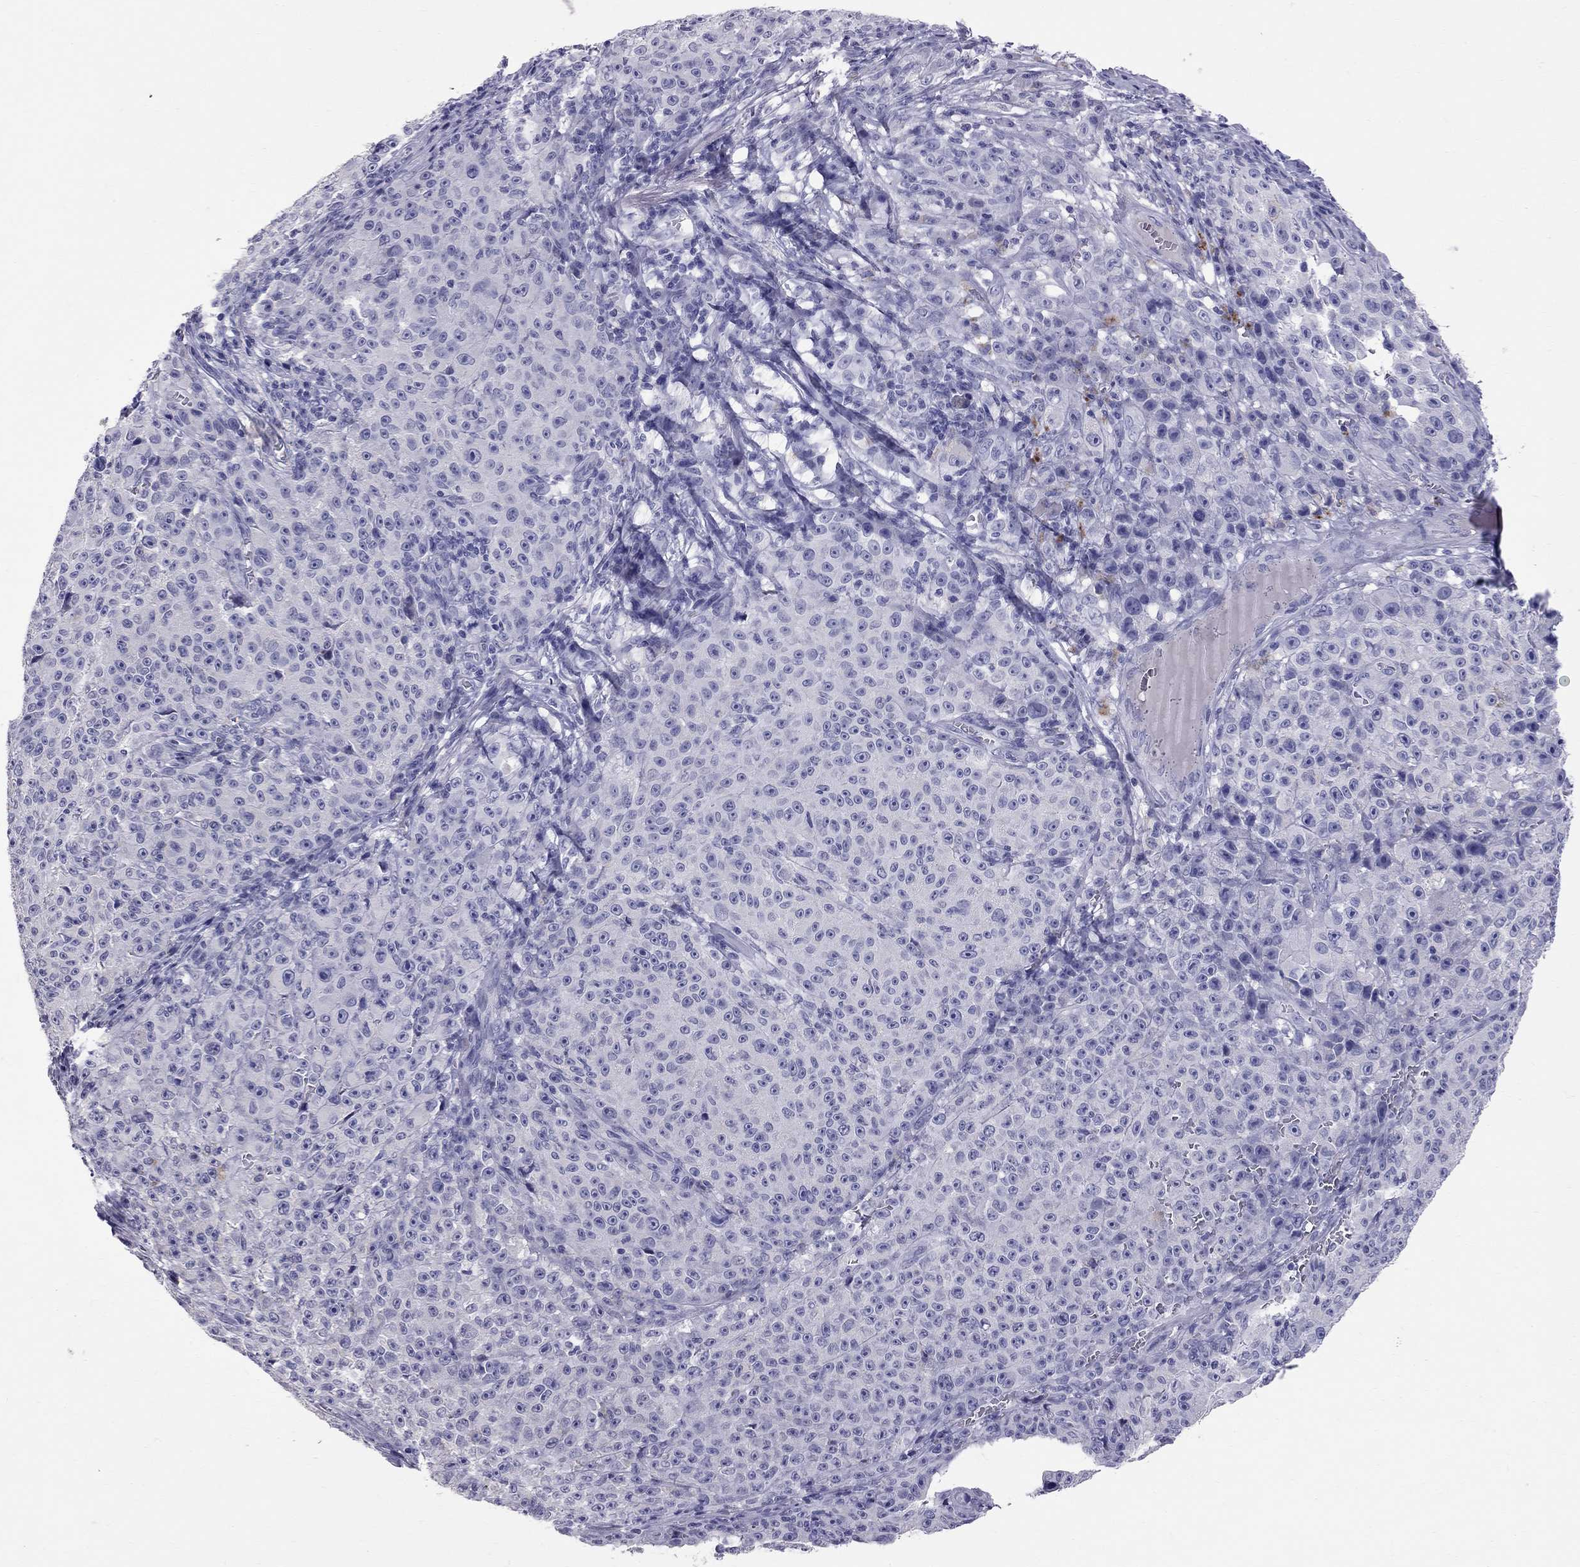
{"staining": {"intensity": "negative", "quantity": "none", "location": "none"}, "tissue": "melanoma", "cell_type": "Tumor cells", "image_type": "cancer", "snomed": [{"axis": "morphology", "description": "Malignant melanoma, NOS"}, {"axis": "topography", "description": "Skin"}], "caption": "This is an immunohistochemistry (IHC) photomicrograph of human melanoma. There is no expression in tumor cells.", "gene": "CFAP91", "patient": {"sex": "female", "age": 82}}